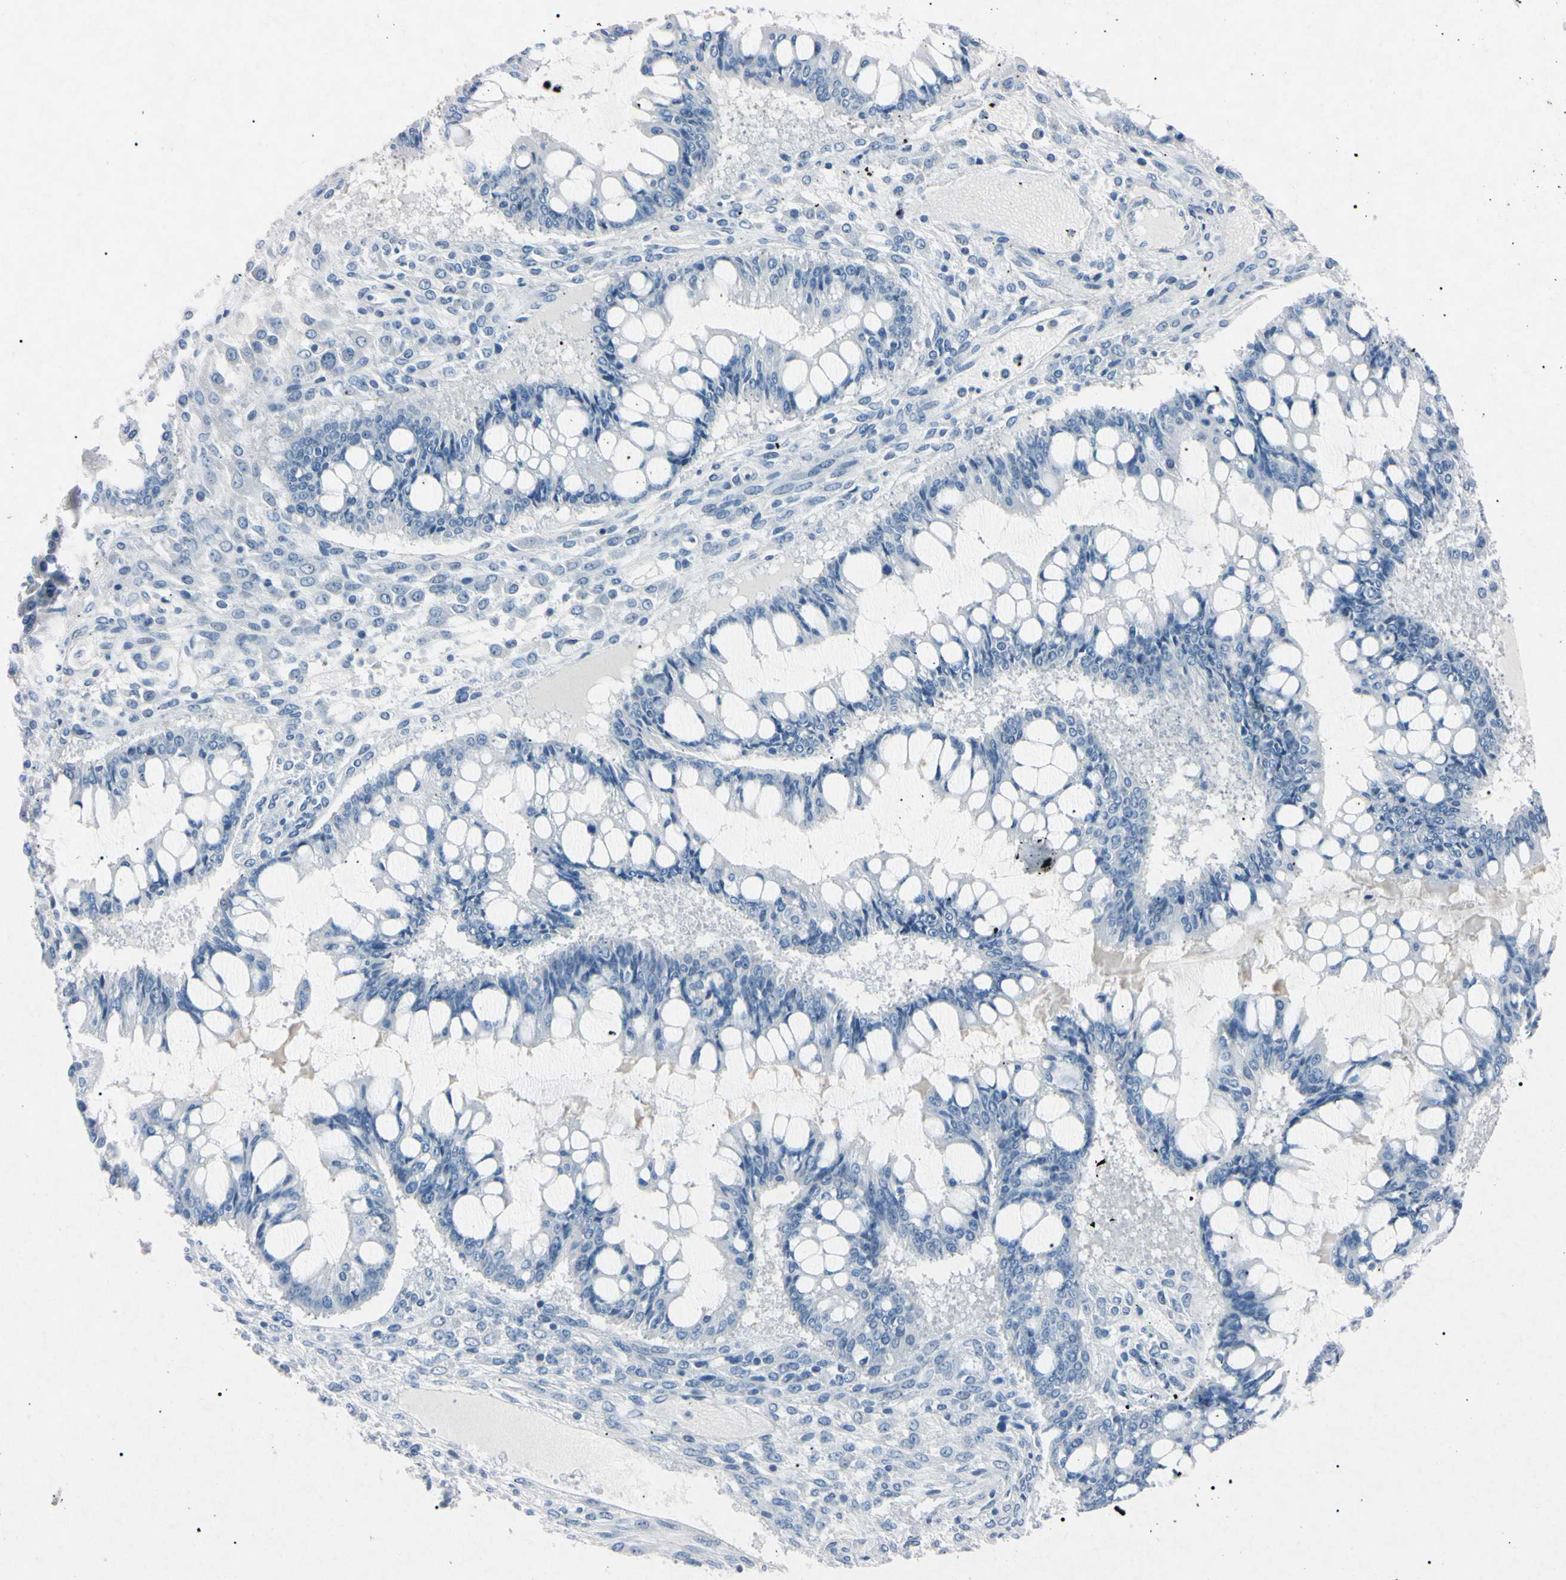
{"staining": {"intensity": "negative", "quantity": "none", "location": "none"}, "tissue": "ovarian cancer", "cell_type": "Tumor cells", "image_type": "cancer", "snomed": [{"axis": "morphology", "description": "Cystadenocarcinoma, mucinous, NOS"}, {"axis": "topography", "description": "Ovary"}], "caption": "Immunohistochemical staining of human ovarian mucinous cystadenocarcinoma displays no significant positivity in tumor cells.", "gene": "ELN", "patient": {"sex": "female", "age": 73}}